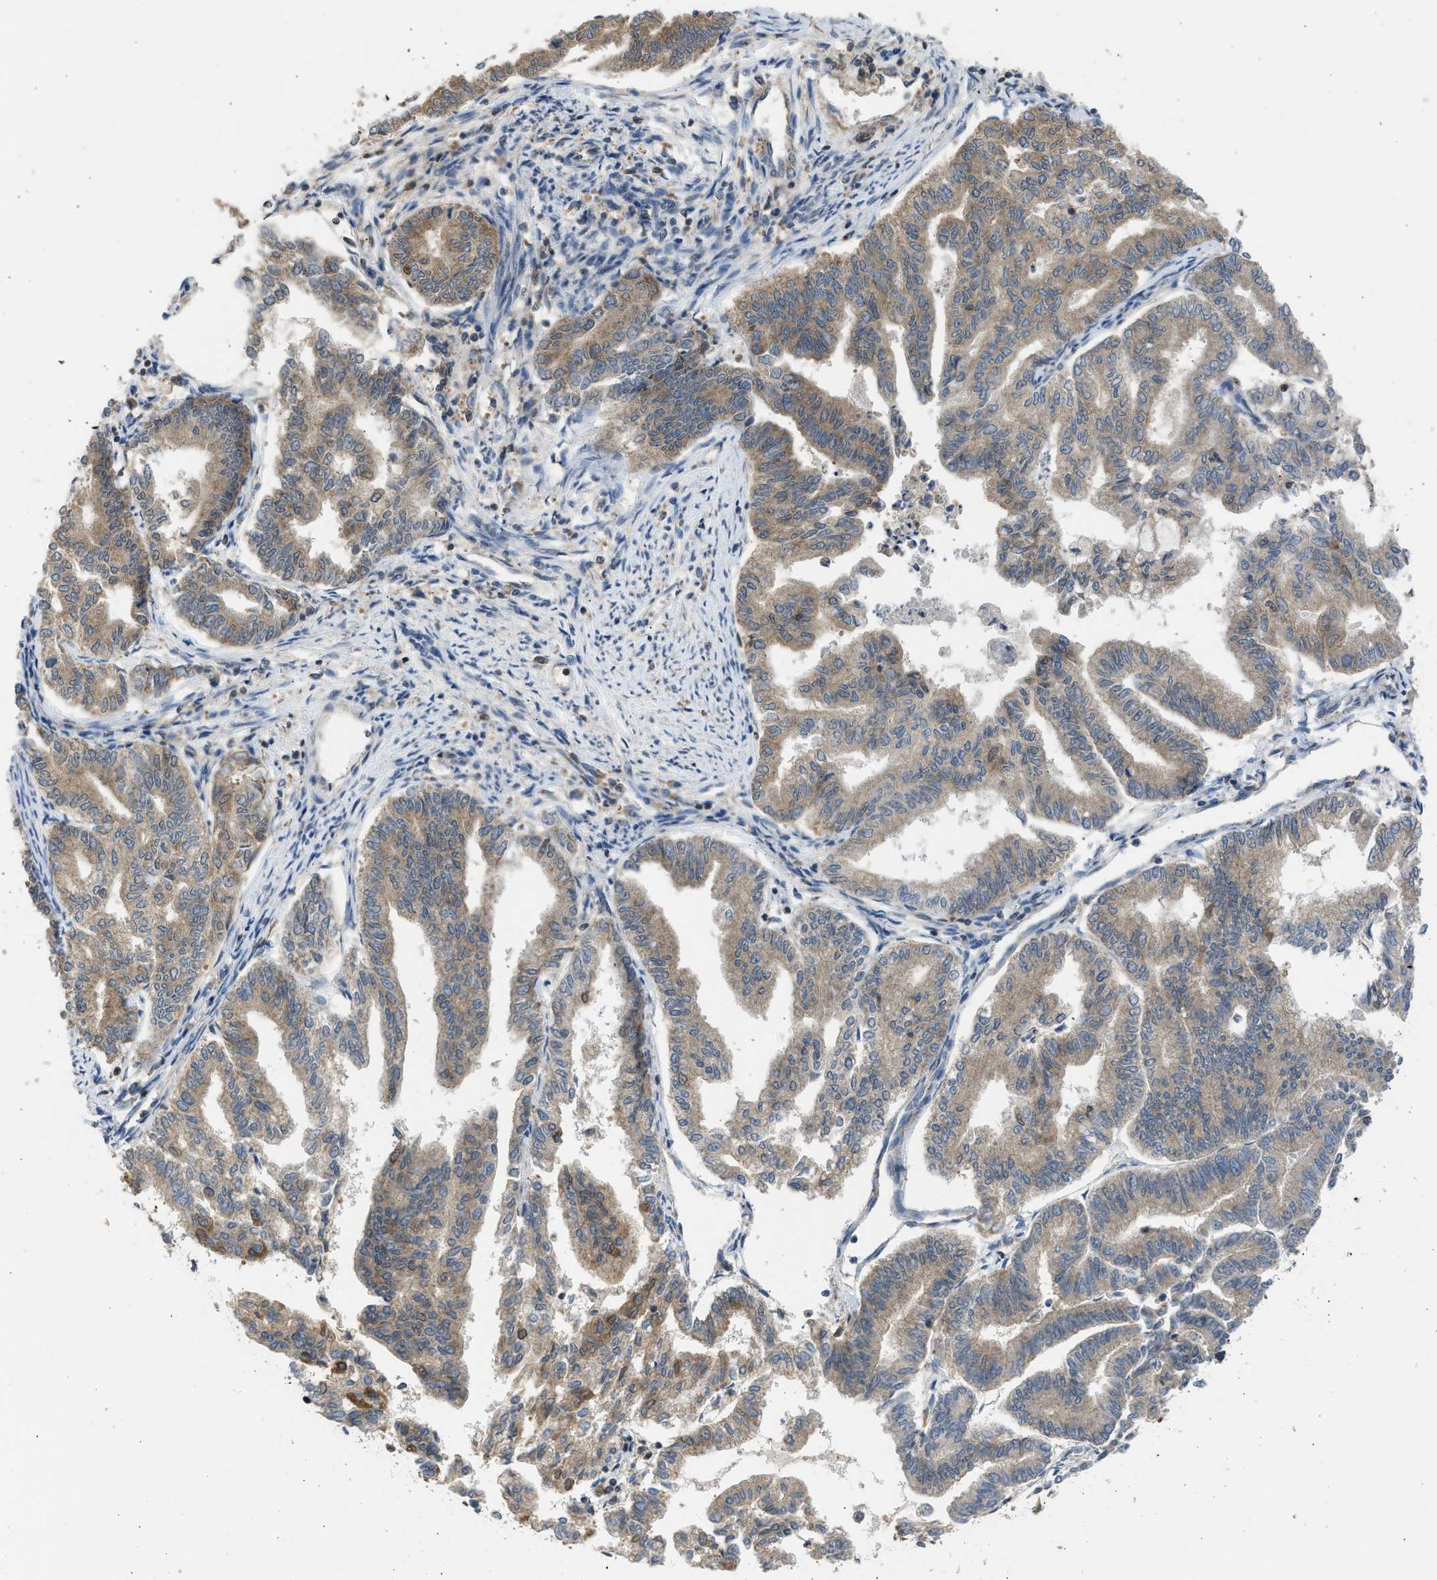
{"staining": {"intensity": "weak", "quantity": ">75%", "location": "cytoplasmic/membranous"}, "tissue": "endometrial cancer", "cell_type": "Tumor cells", "image_type": "cancer", "snomed": [{"axis": "morphology", "description": "Adenocarcinoma, NOS"}, {"axis": "topography", "description": "Endometrium"}], "caption": "IHC of endometrial cancer (adenocarcinoma) displays low levels of weak cytoplasmic/membranous positivity in approximately >75% of tumor cells.", "gene": "CYP1A1", "patient": {"sex": "female", "age": 79}}